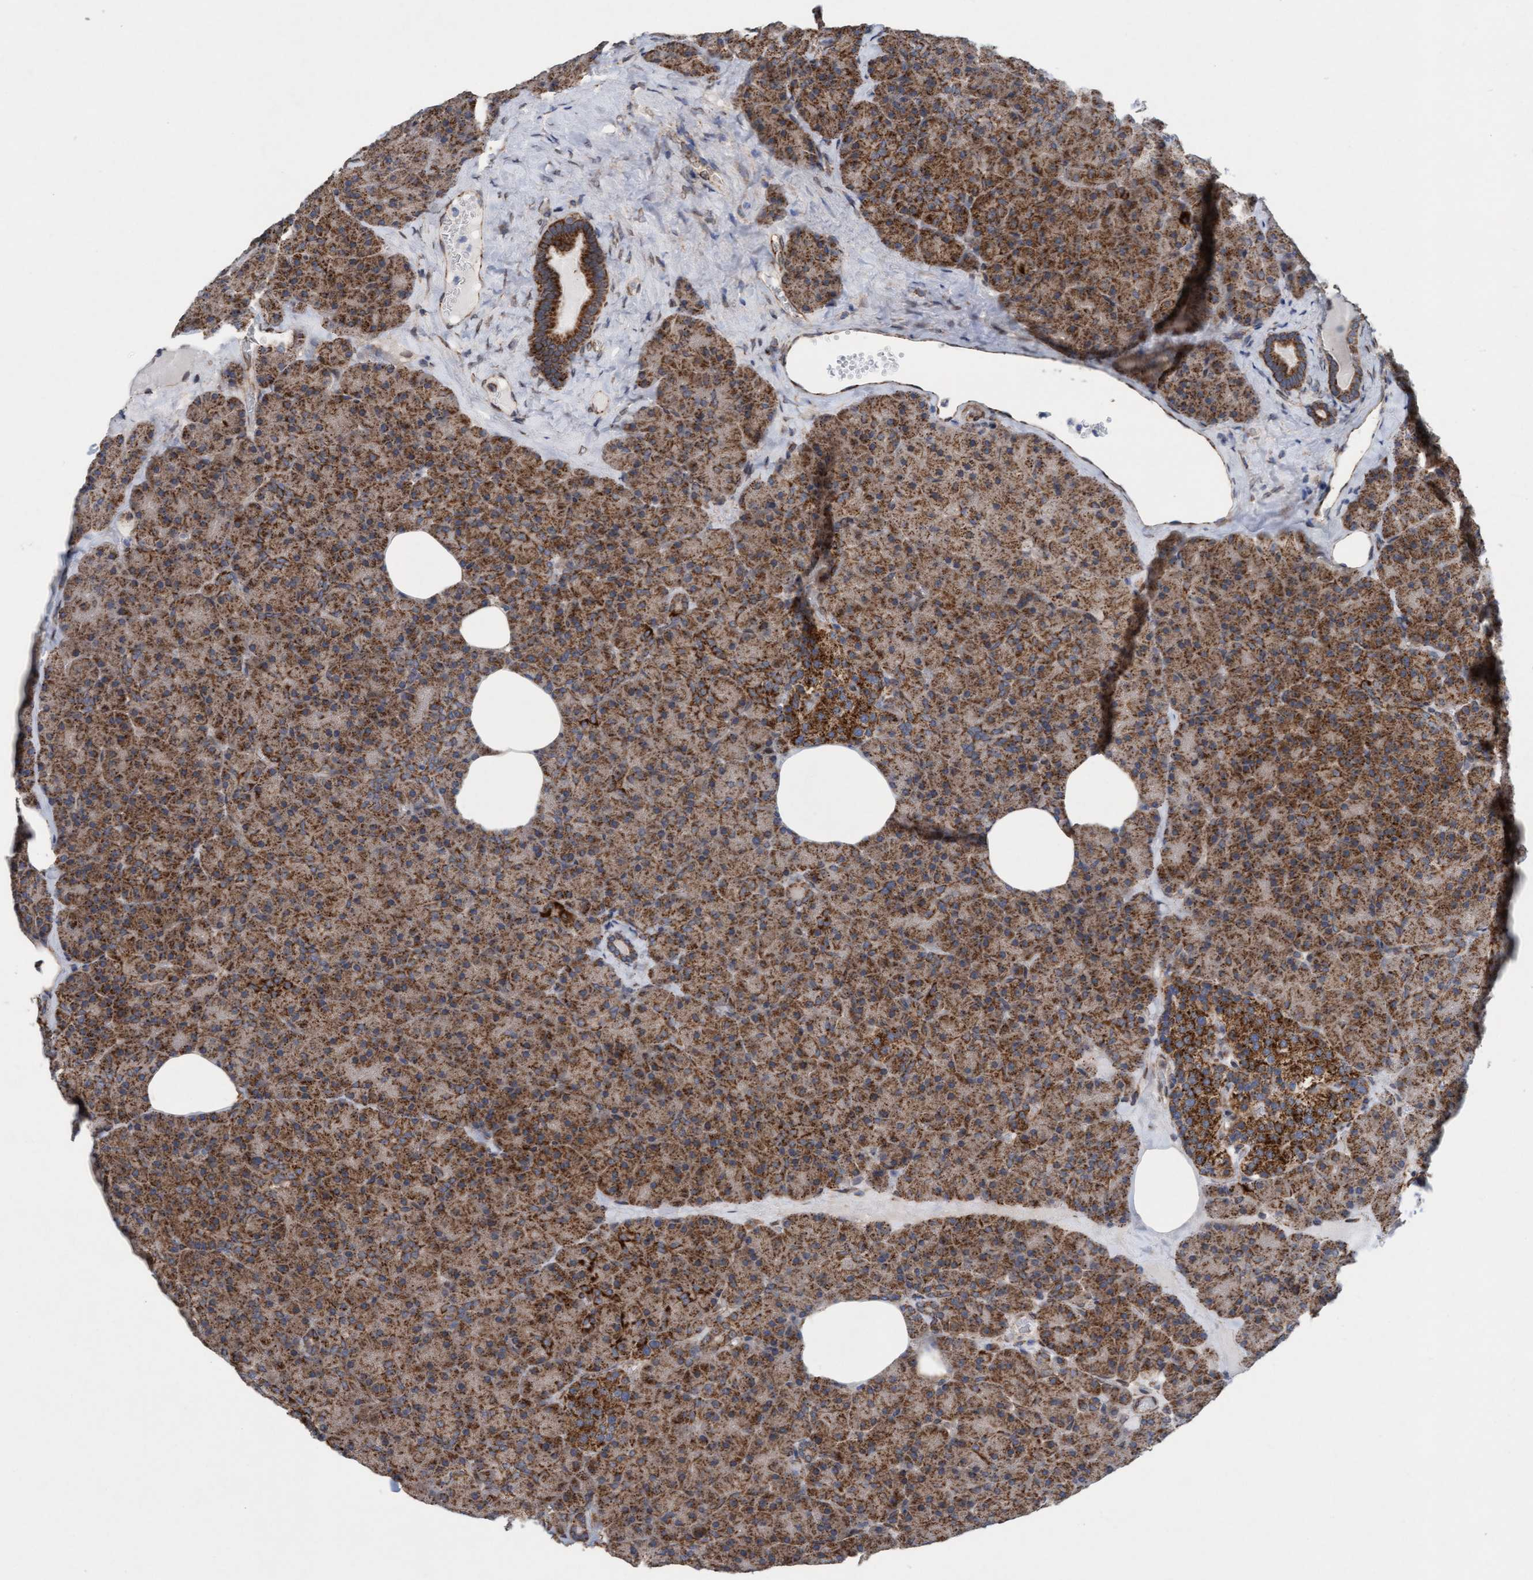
{"staining": {"intensity": "moderate", "quantity": ">75%", "location": "cytoplasmic/membranous"}, "tissue": "pancreas", "cell_type": "Exocrine glandular cells", "image_type": "normal", "snomed": [{"axis": "morphology", "description": "Normal tissue, NOS"}, {"axis": "morphology", "description": "Carcinoid, malignant, NOS"}, {"axis": "topography", "description": "Pancreas"}], "caption": "Pancreas stained with a brown dye exhibits moderate cytoplasmic/membranous positive staining in approximately >75% of exocrine glandular cells.", "gene": "MRPS23", "patient": {"sex": "female", "age": 35}}